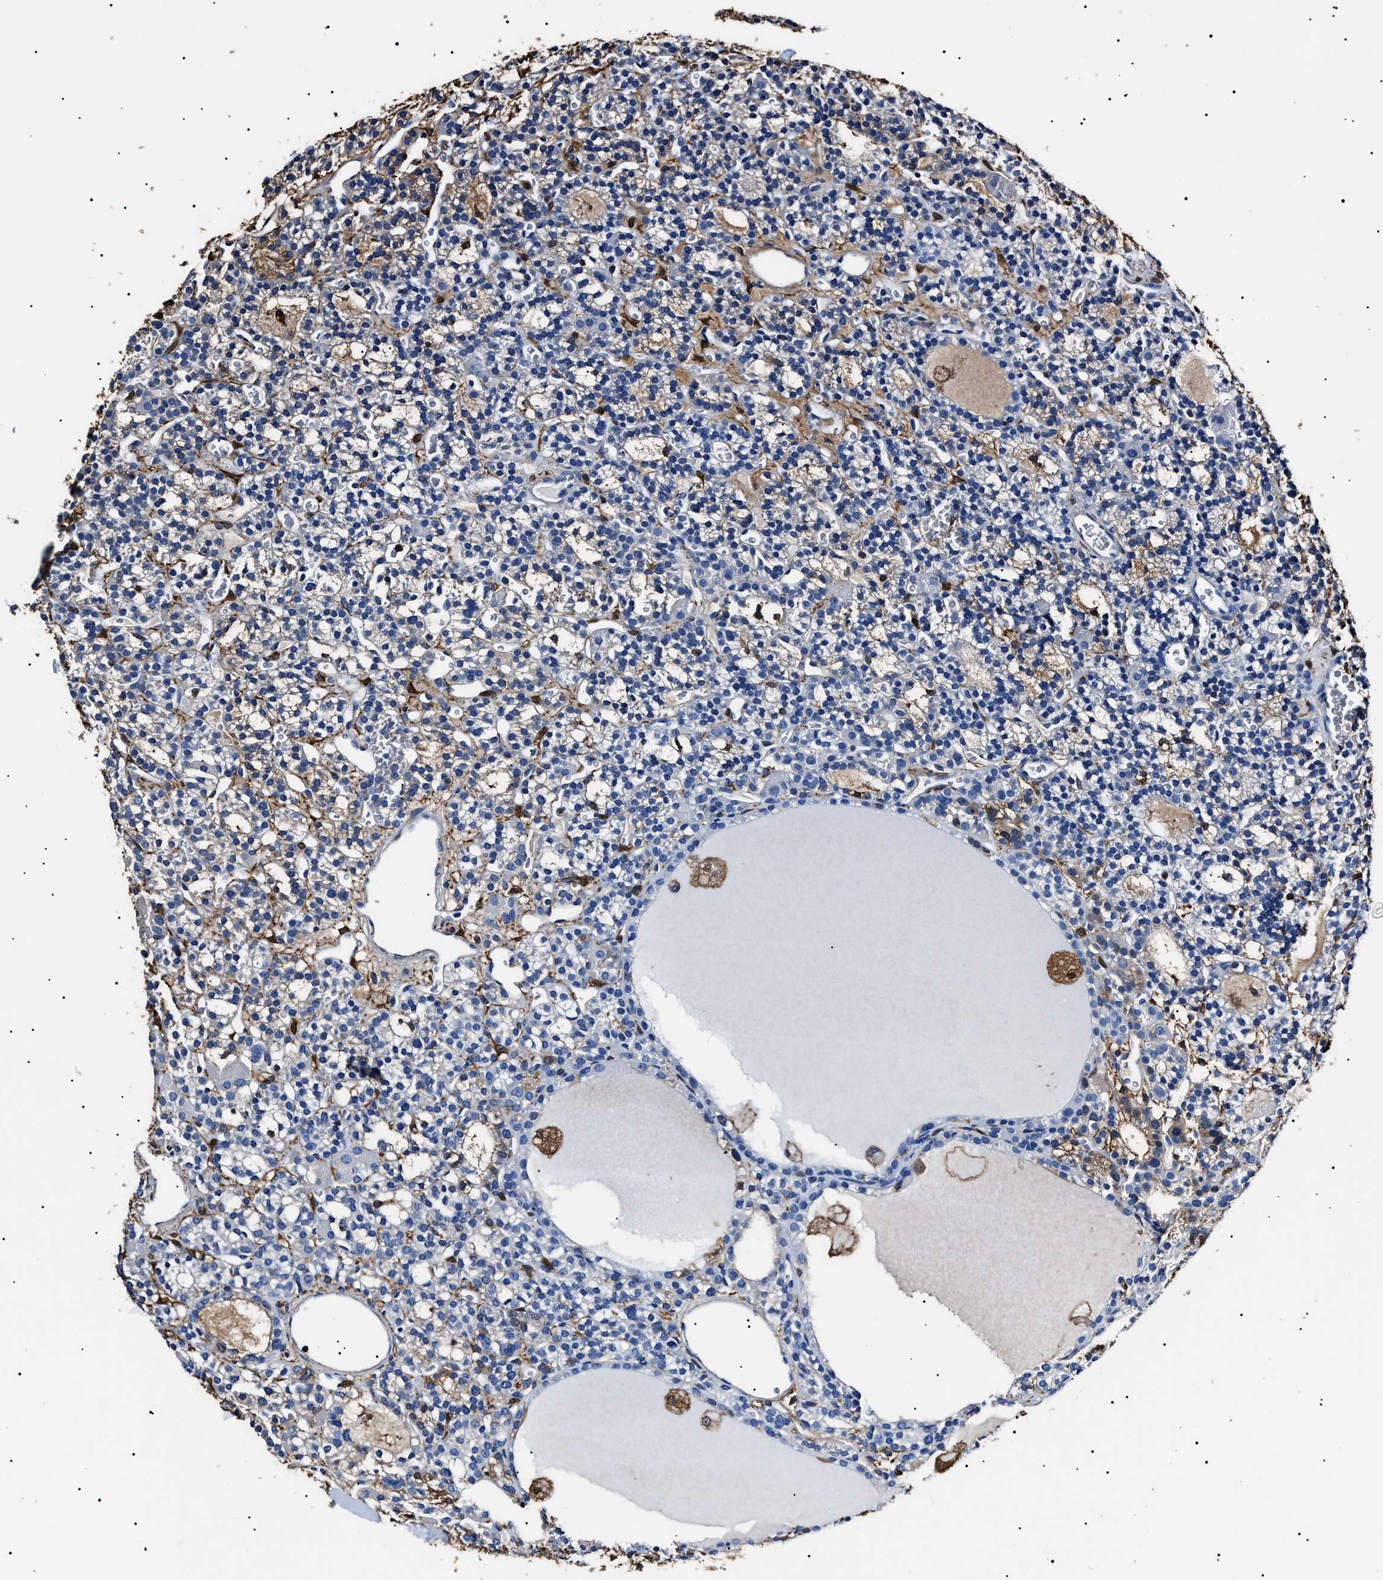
{"staining": {"intensity": "weak", "quantity": "<25%", "location": "cytoplasmic/membranous"}, "tissue": "parathyroid gland", "cell_type": "Glandular cells", "image_type": "normal", "snomed": [{"axis": "morphology", "description": "Normal tissue, NOS"}, {"axis": "morphology", "description": "Adenoma, NOS"}, {"axis": "topography", "description": "Parathyroid gland"}], "caption": "A photomicrograph of parathyroid gland stained for a protein displays no brown staining in glandular cells. Brightfield microscopy of immunohistochemistry stained with DAB (3,3'-diaminobenzidine) (brown) and hematoxylin (blue), captured at high magnification.", "gene": "ALDH1A1", "patient": {"sex": "female", "age": 58}}